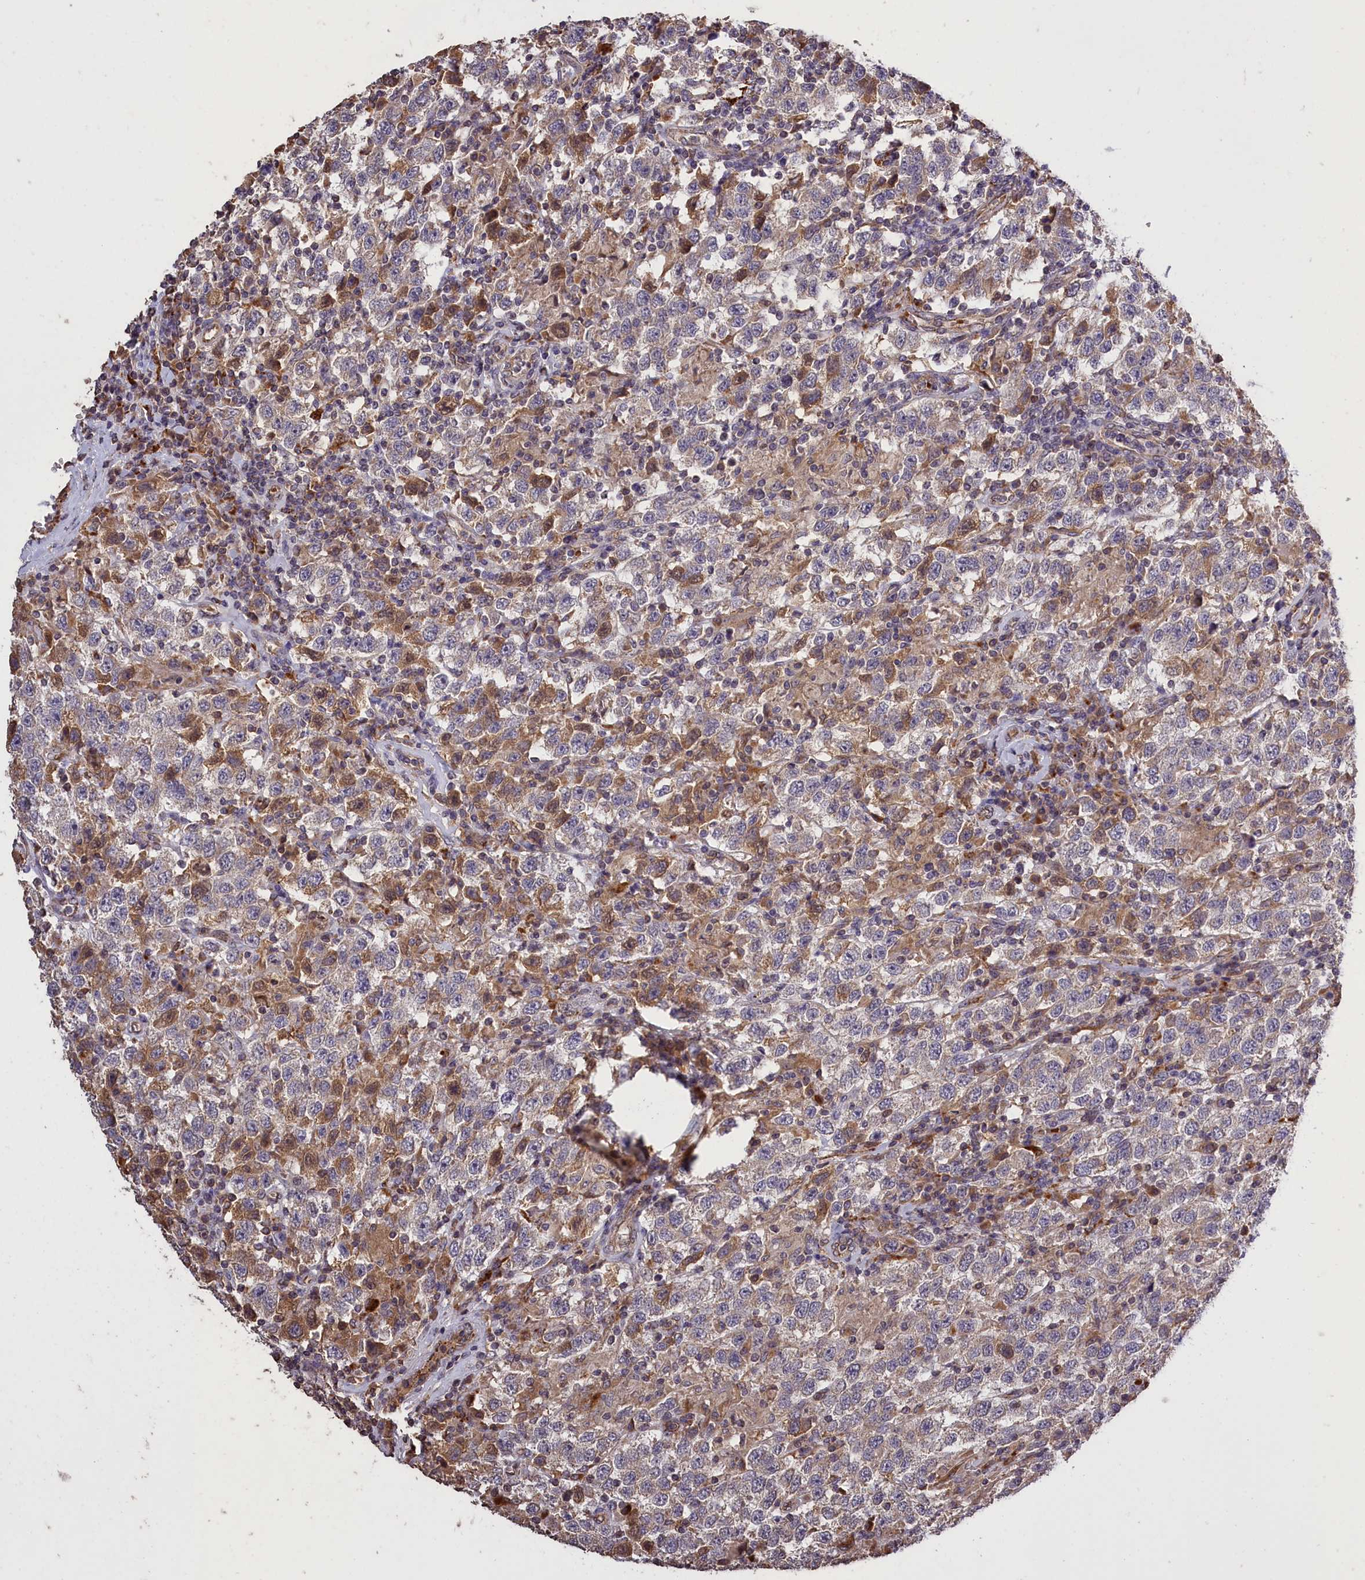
{"staining": {"intensity": "negative", "quantity": "none", "location": "none"}, "tissue": "testis cancer", "cell_type": "Tumor cells", "image_type": "cancer", "snomed": [{"axis": "morphology", "description": "Seminoma, NOS"}, {"axis": "topography", "description": "Testis"}], "caption": "The immunohistochemistry histopathology image has no significant staining in tumor cells of testis cancer tissue.", "gene": "CLRN2", "patient": {"sex": "male", "age": 41}}